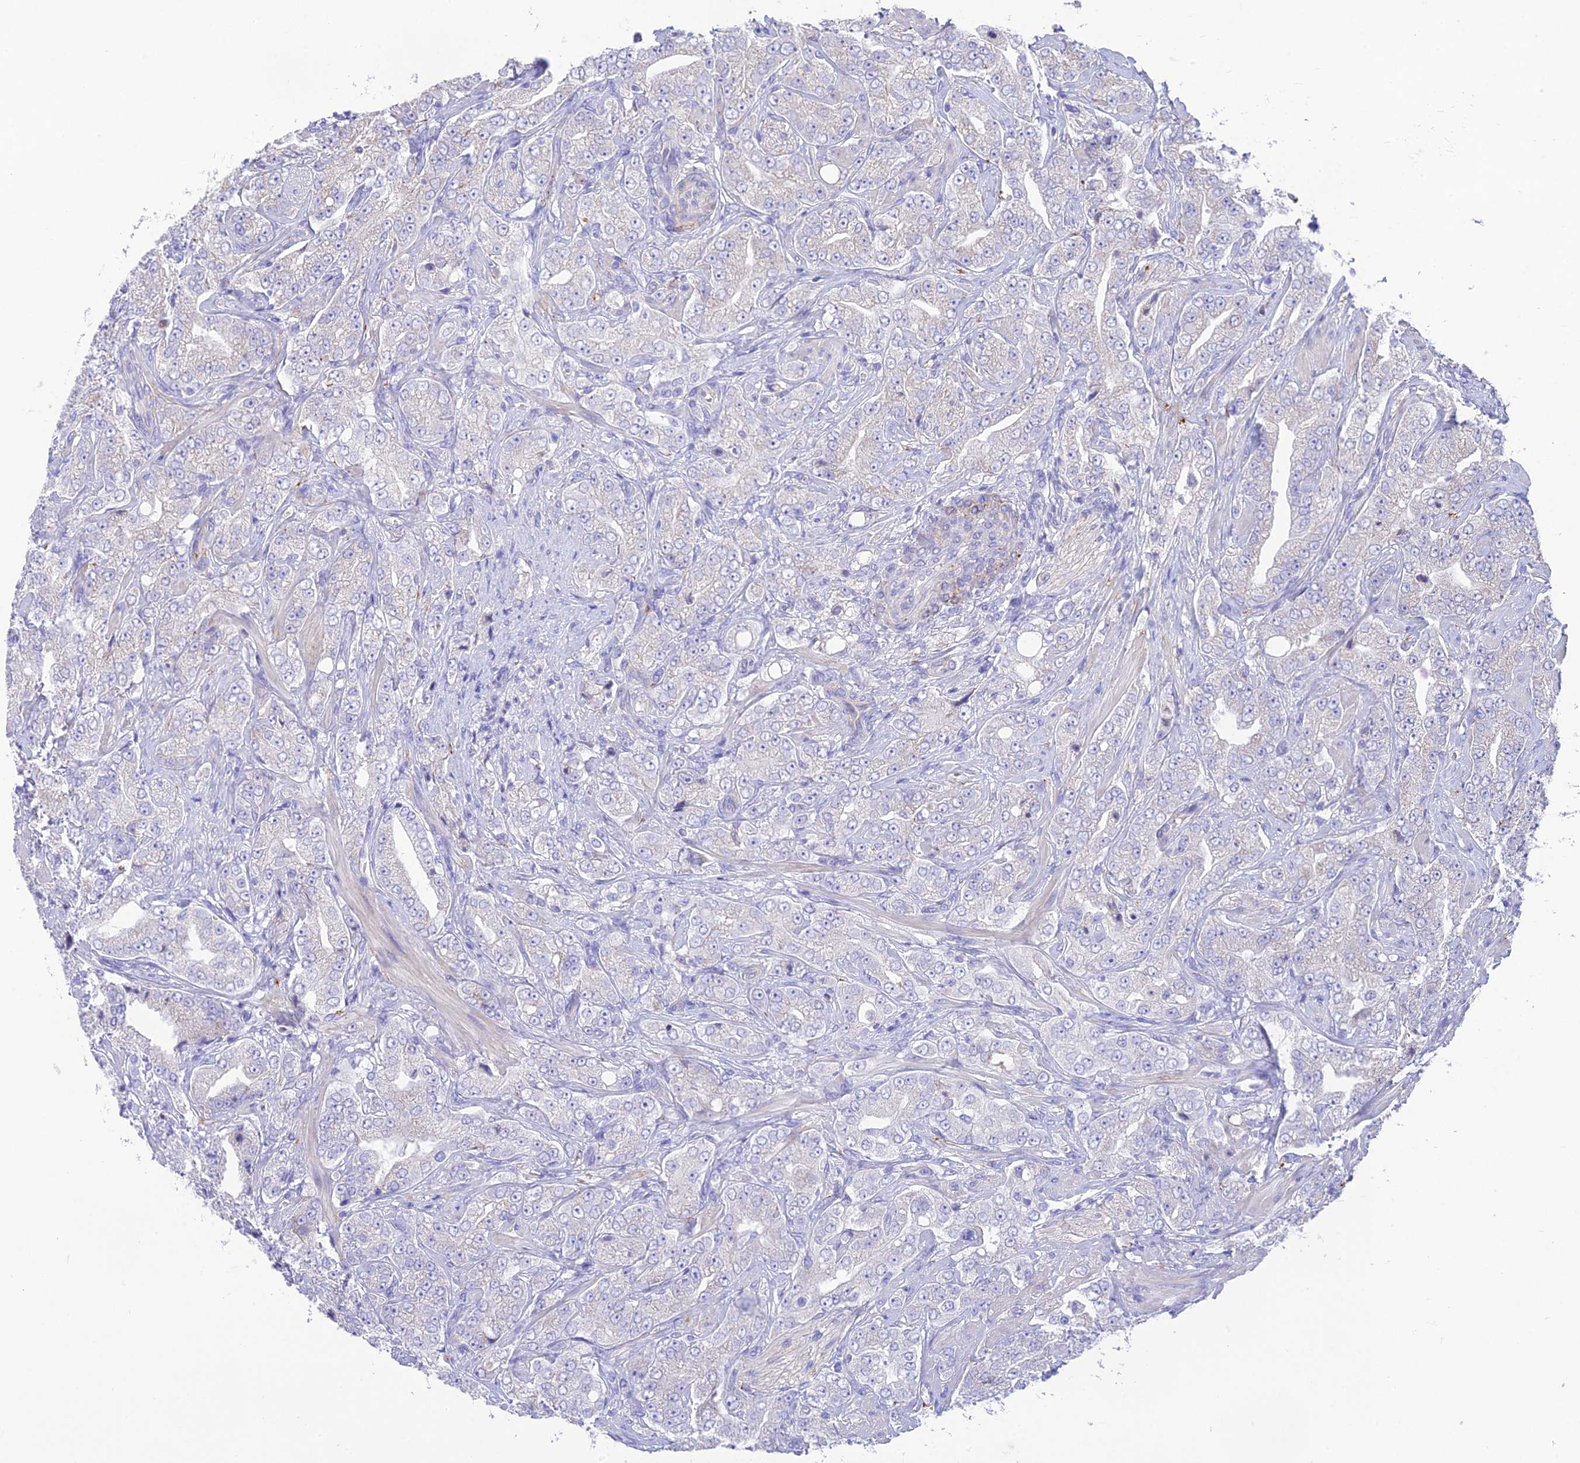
{"staining": {"intensity": "negative", "quantity": "none", "location": "none"}, "tissue": "prostate cancer", "cell_type": "Tumor cells", "image_type": "cancer", "snomed": [{"axis": "morphology", "description": "Adenocarcinoma, Low grade"}, {"axis": "topography", "description": "Prostate"}], "caption": "Tumor cells show no significant protein positivity in prostate cancer (low-grade adenocarcinoma).", "gene": "HSD17B2", "patient": {"sex": "male", "age": 67}}